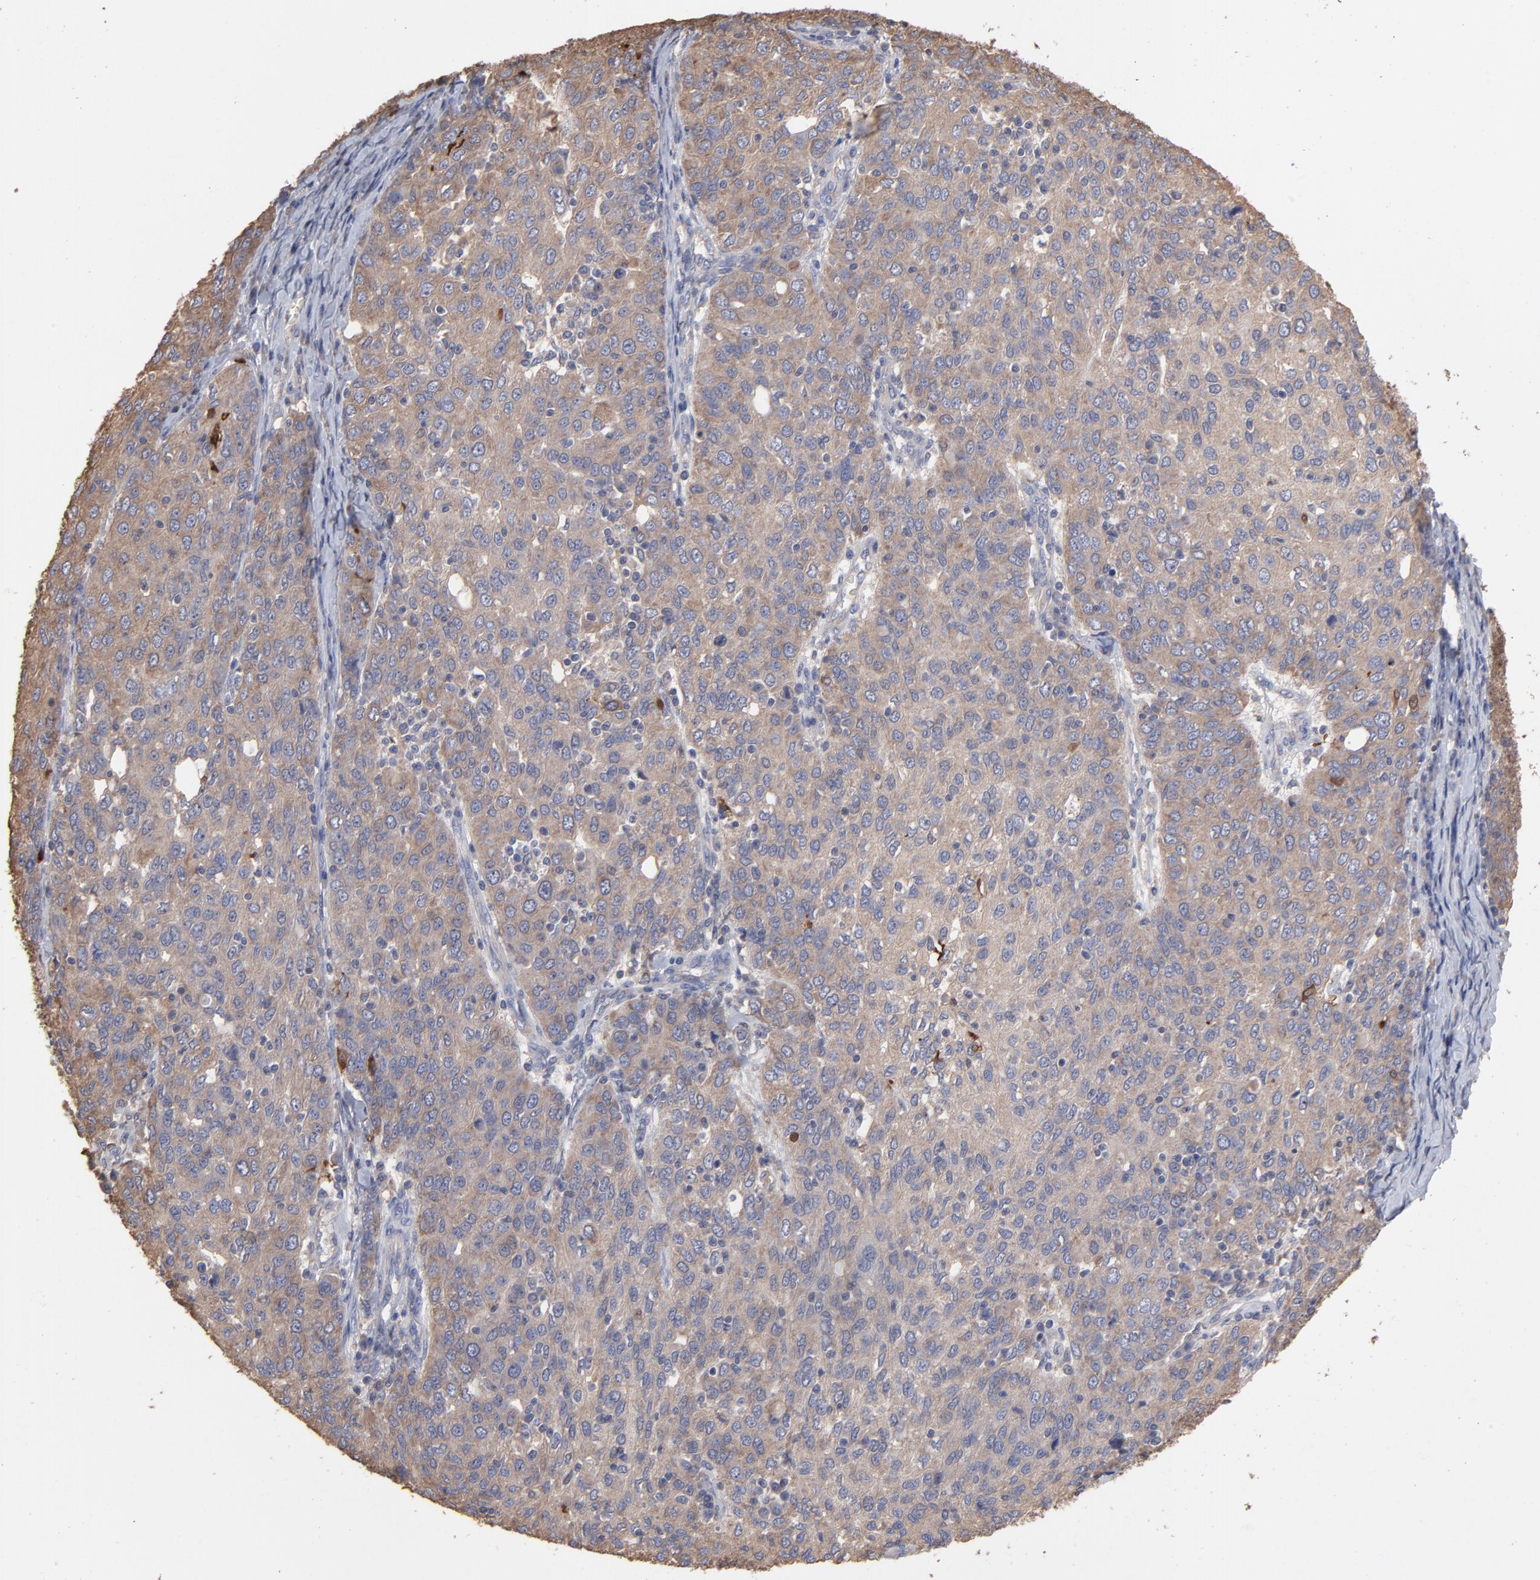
{"staining": {"intensity": "moderate", "quantity": ">75%", "location": "cytoplasmic/membranous"}, "tissue": "ovarian cancer", "cell_type": "Tumor cells", "image_type": "cancer", "snomed": [{"axis": "morphology", "description": "Carcinoma, endometroid"}, {"axis": "topography", "description": "Ovary"}], "caption": "IHC of human endometroid carcinoma (ovarian) shows medium levels of moderate cytoplasmic/membranous staining in about >75% of tumor cells. (brown staining indicates protein expression, while blue staining denotes nuclei).", "gene": "TANGO2", "patient": {"sex": "female", "age": 50}}